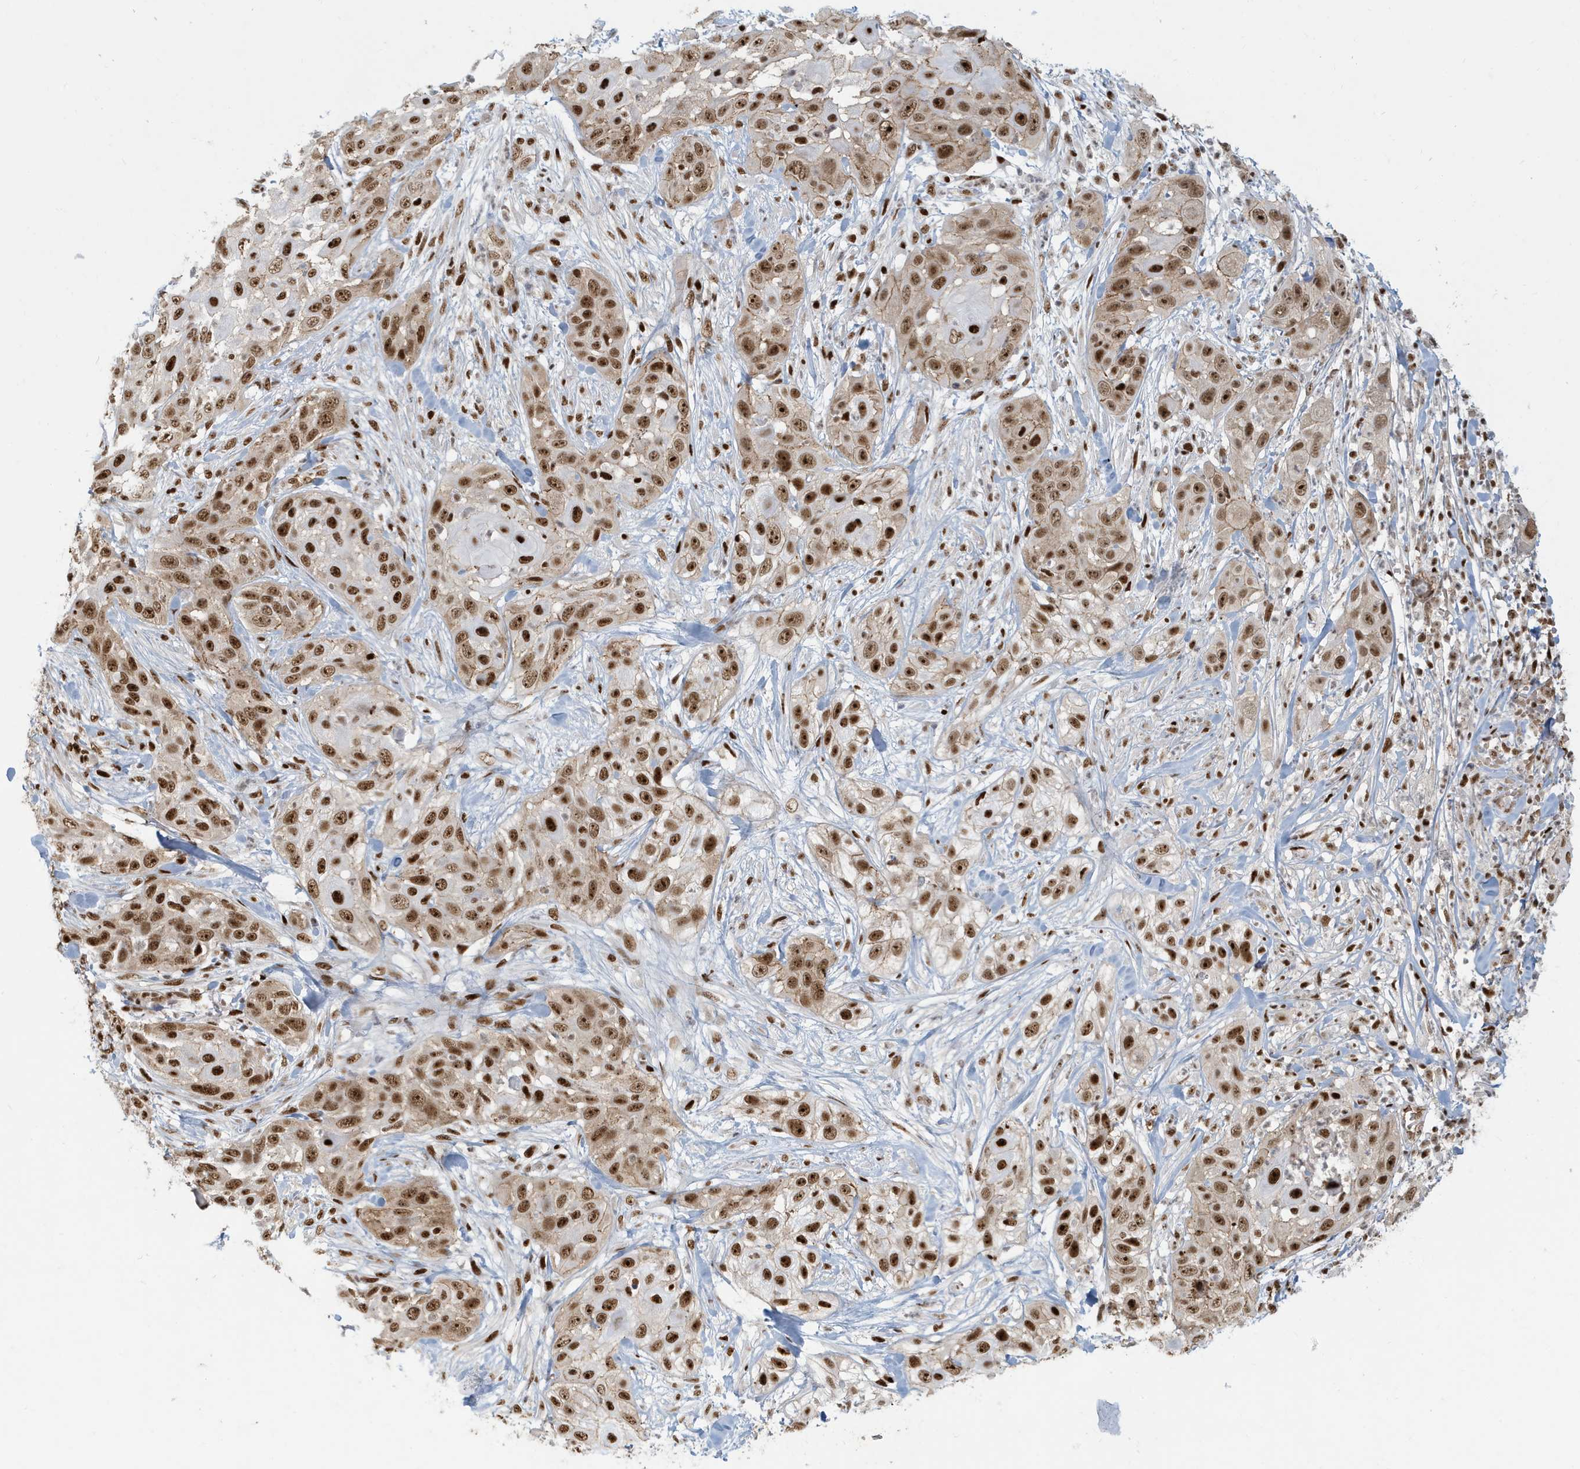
{"staining": {"intensity": "strong", "quantity": ">75%", "location": "nuclear"}, "tissue": "skin cancer", "cell_type": "Tumor cells", "image_type": "cancer", "snomed": [{"axis": "morphology", "description": "Squamous cell carcinoma, NOS"}, {"axis": "topography", "description": "Skin"}], "caption": "Human squamous cell carcinoma (skin) stained with a brown dye displays strong nuclear positive expression in about >75% of tumor cells.", "gene": "CKS2", "patient": {"sex": "female", "age": 44}}